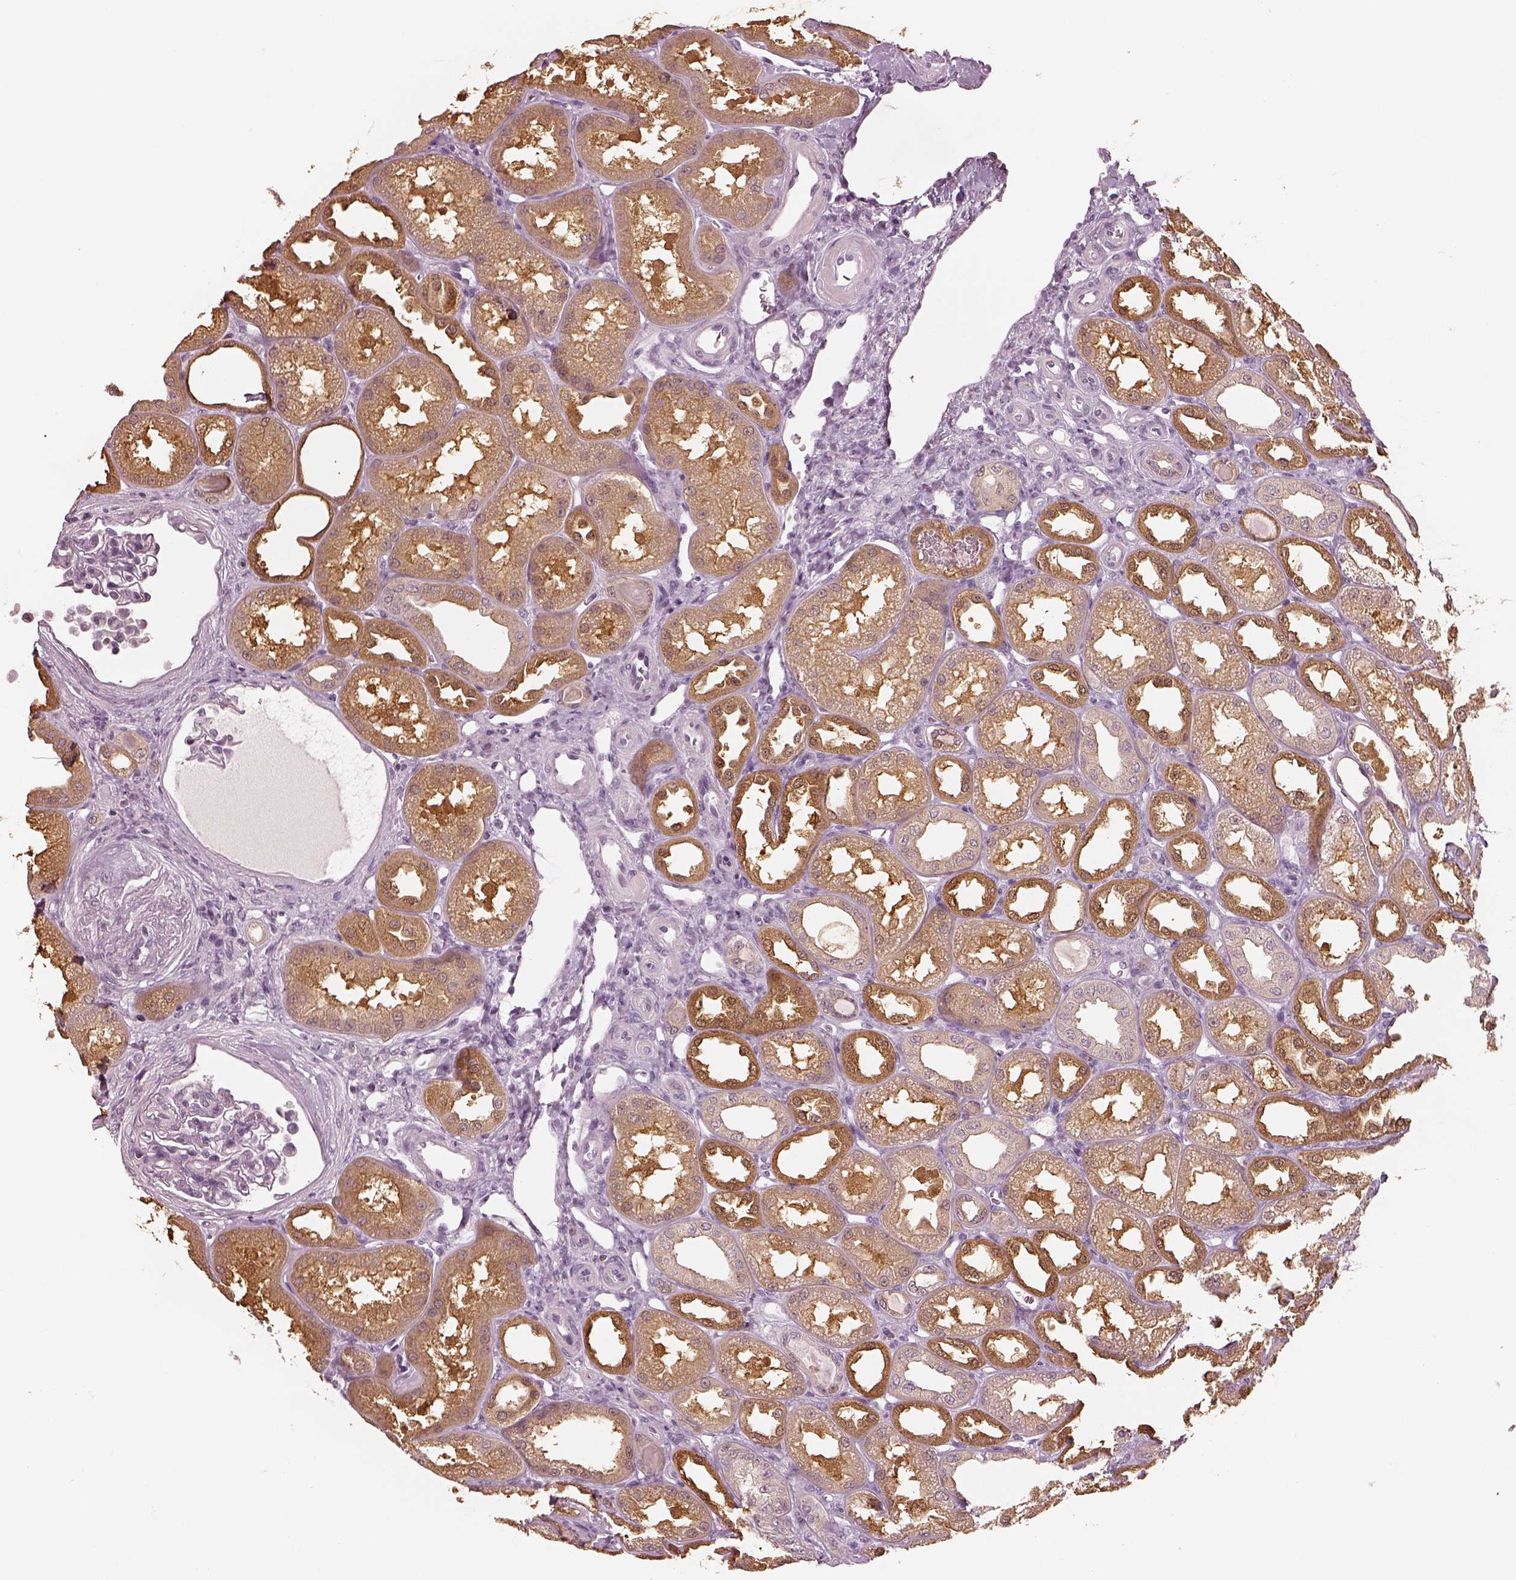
{"staining": {"intensity": "negative", "quantity": "none", "location": "none"}, "tissue": "kidney", "cell_type": "Cells in glomeruli", "image_type": "normal", "snomed": [{"axis": "morphology", "description": "Normal tissue, NOS"}, {"axis": "topography", "description": "Kidney"}], "caption": "Immunohistochemistry micrograph of benign human kidney stained for a protein (brown), which displays no staining in cells in glomeruli. Nuclei are stained in blue.", "gene": "EGR4", "patient": {"sex": "male", "age": 61}}